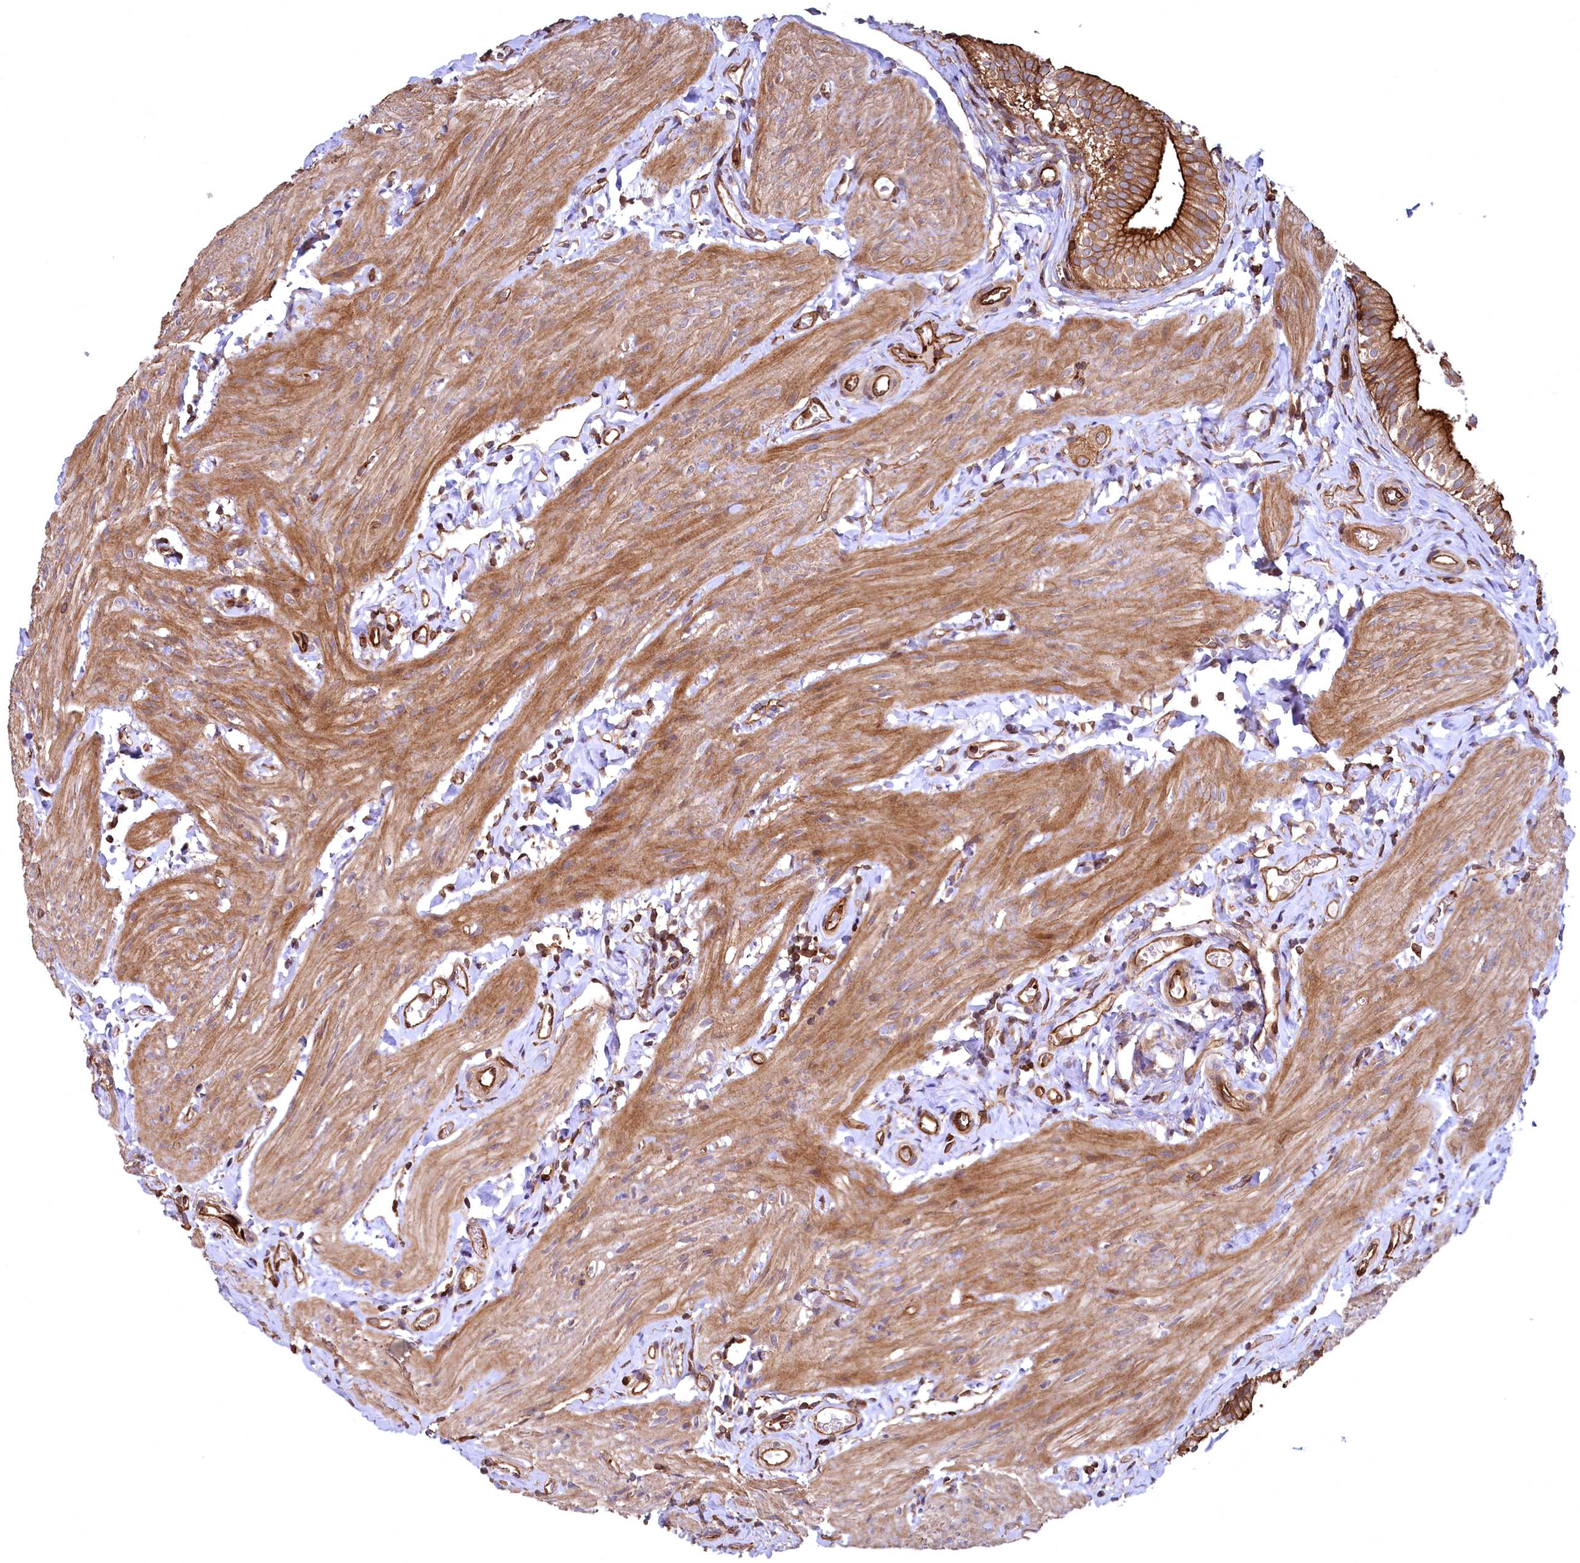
{"staining": {"intensity": "strong", "quantity": ">75%", "location": "cytoplasmic/membranous"}, "tissue": "gallbladder", "cell_type": "Glandular cells", "image_type": "normal", "snomed": [{"axis": "morphology", "description": "Normal tissue, NOS"}, {"axis": "topography", "description": "Gallbladder"}], "caption": "A histopathology image of human gallbladder stained for a protein demonstrates strong cytoplasmic/membranous brown staining in glandular cells.", "gene": "SVIP", "patient": {"sex": "female", "age": 47}}